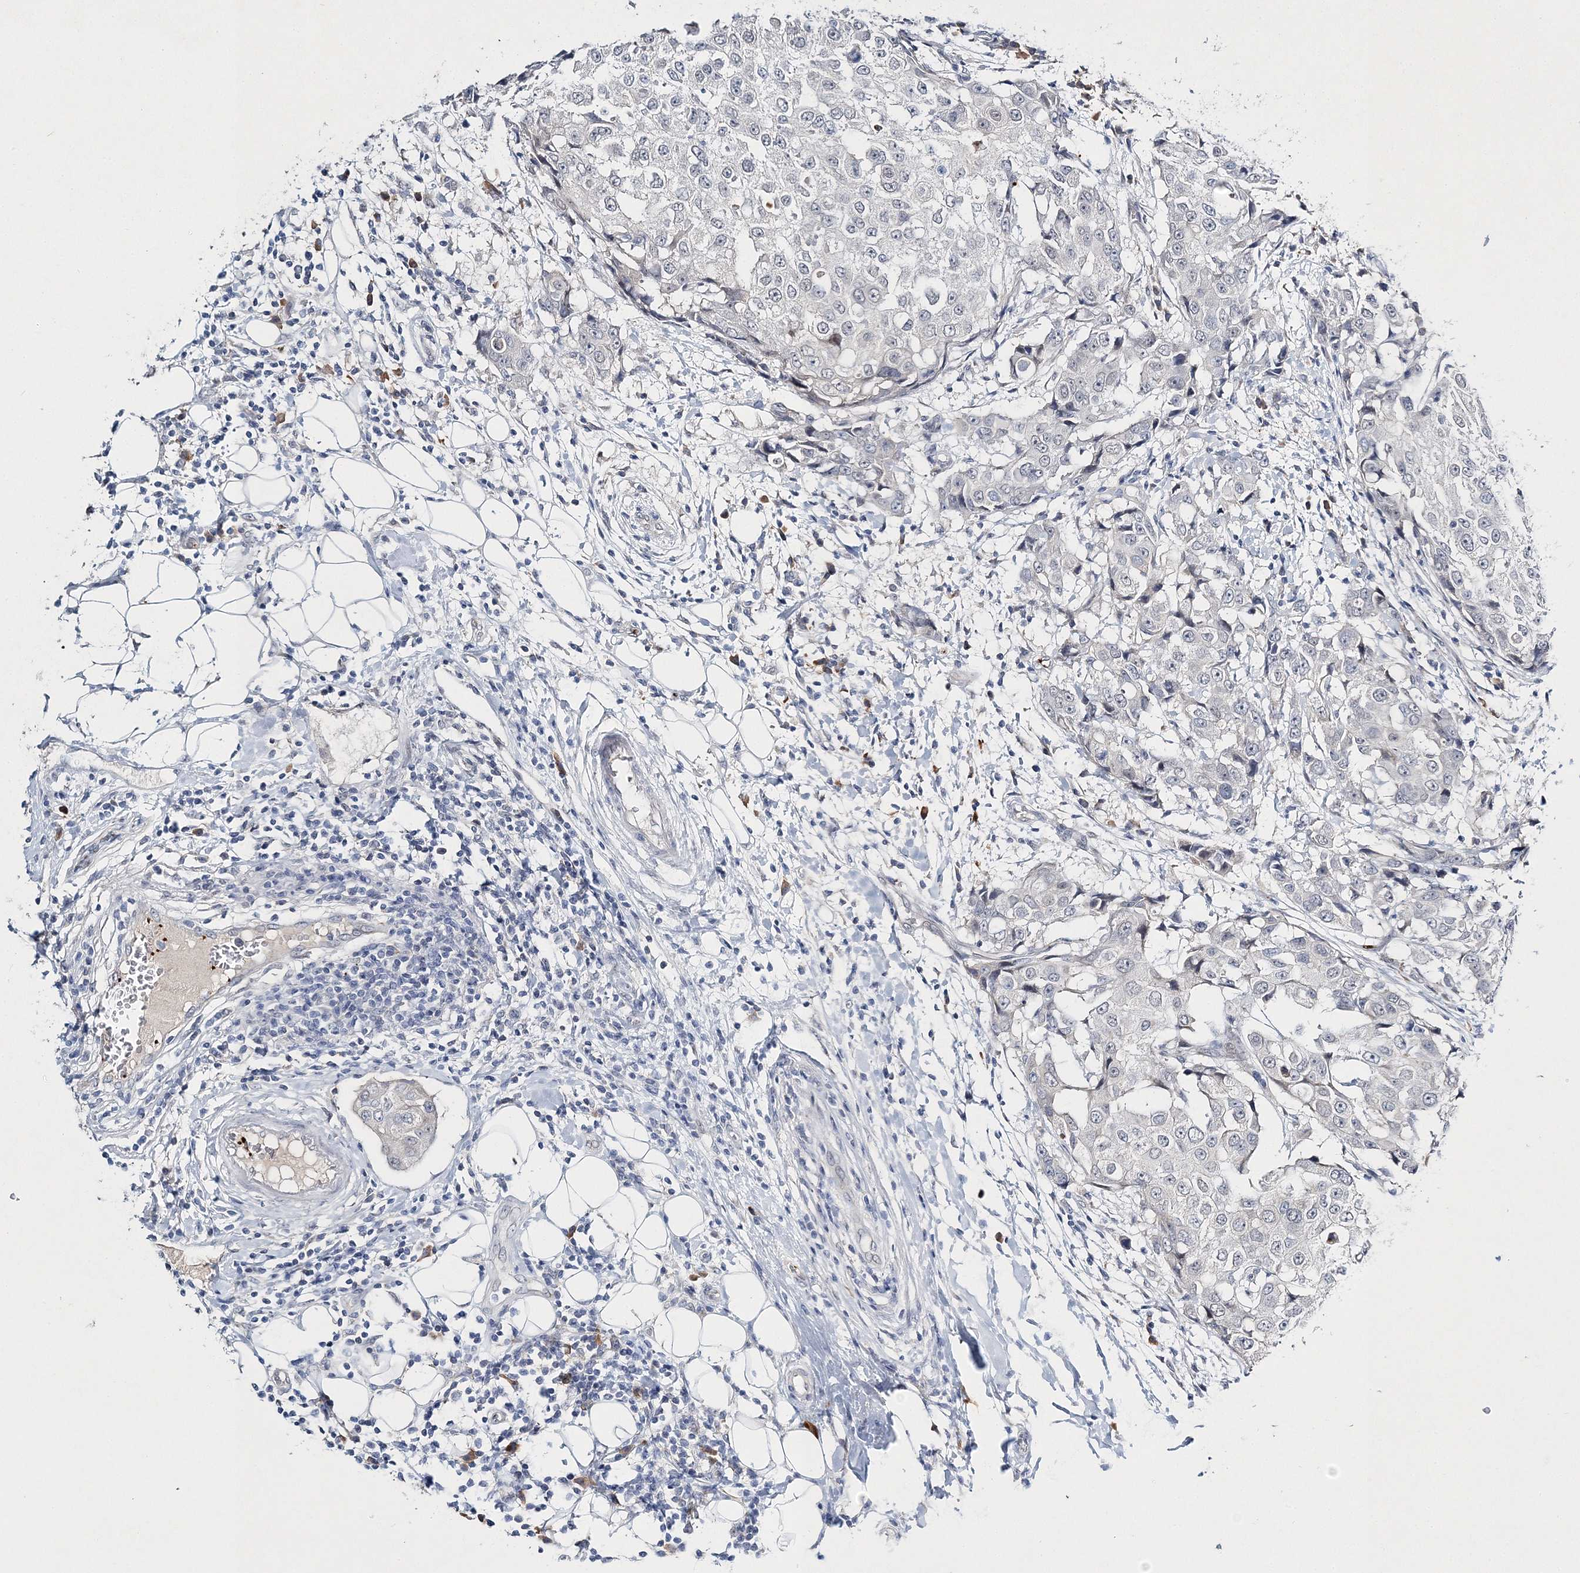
{"staining": {"intensity": "negative", "quantity": "none", "location": "none"}, "tissue": "breast cancer", "cell_type": "Tumor cells", "image_type": "cancer", "snomed": [{"axis": "morphology", "description": "Duct carcinoma"}, {"axis": "topography", "description": "Breast"}], "caption": "Immunohistochemistry micrograph of neoplastic tissue: breast infiltrating ductal carcinoma stained with DAB displays no significant protein expression in tumor cells.", "gene": "MYOZ2", "patient": {"sex": "female", "age": 27}}